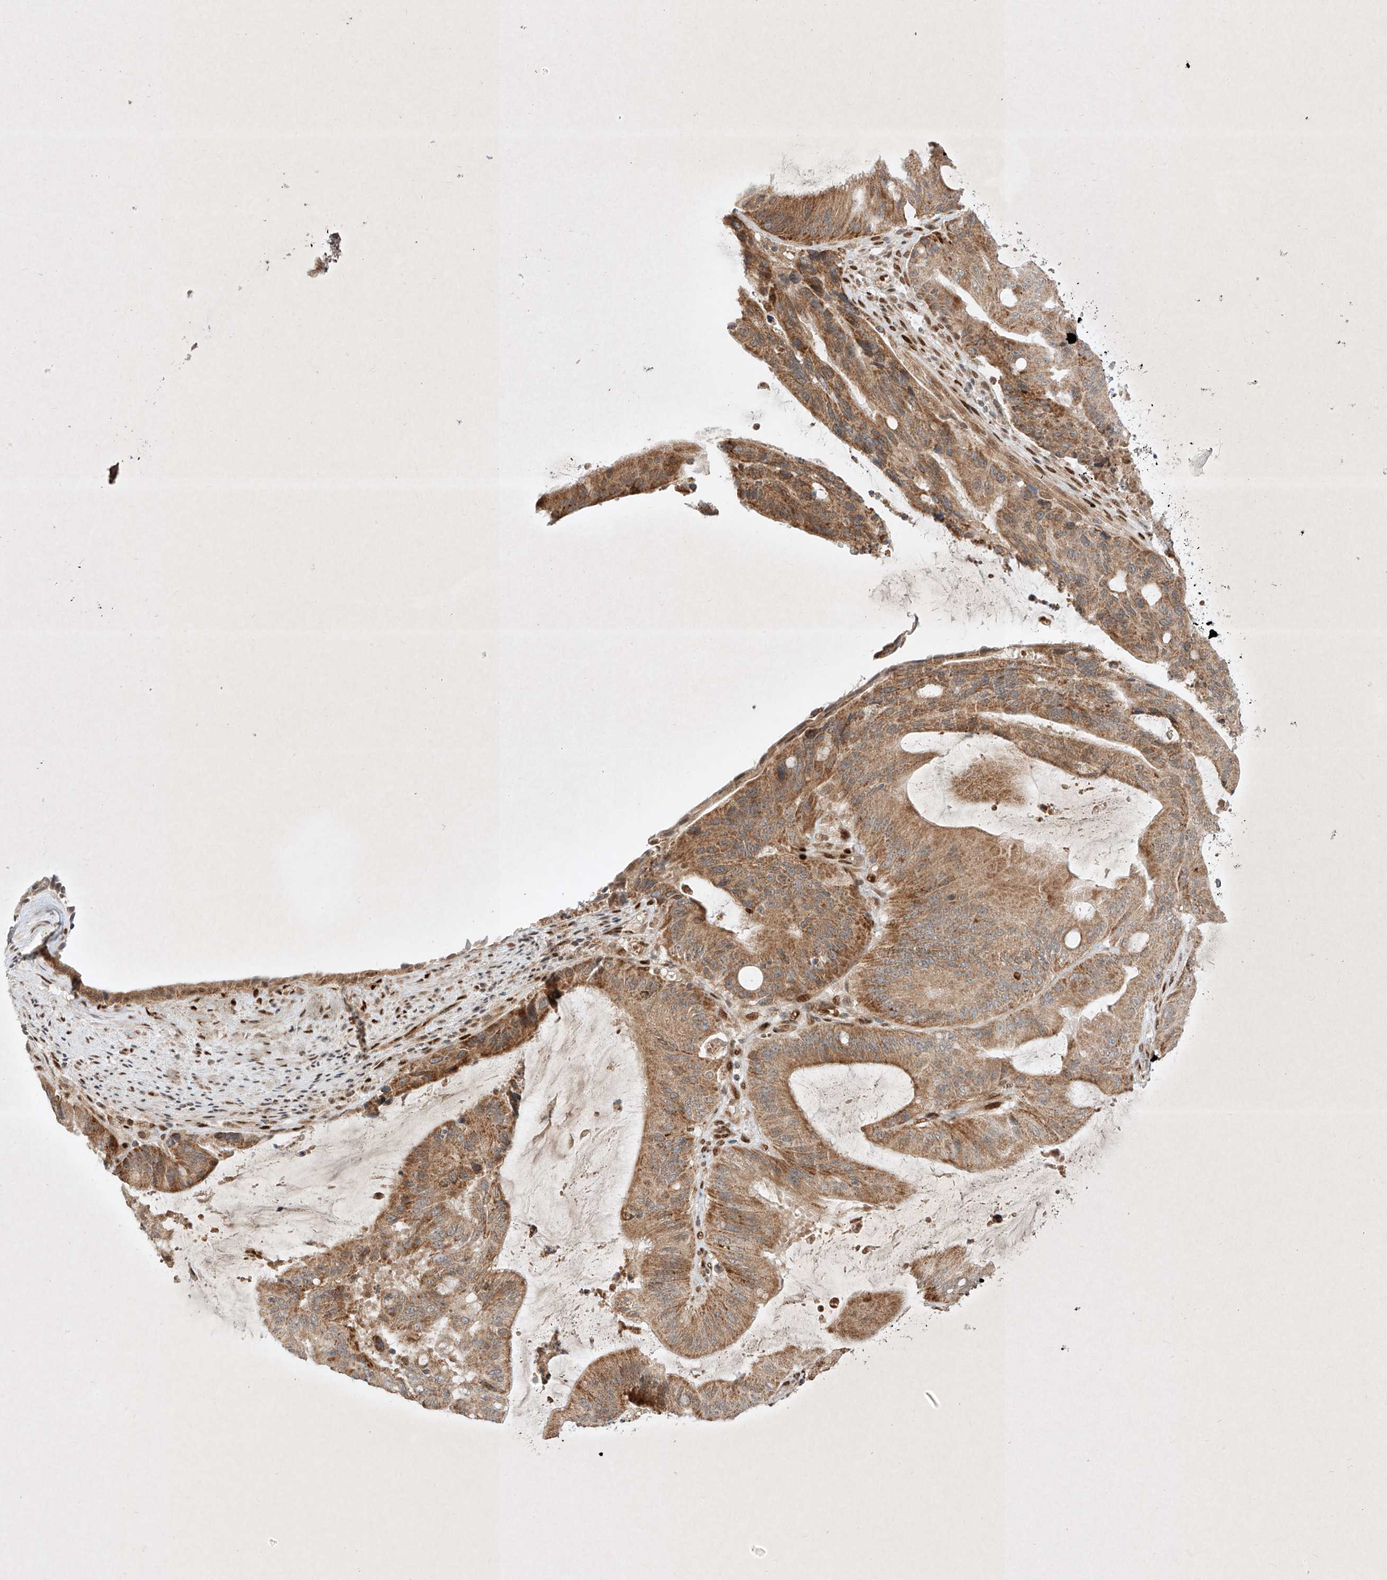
{"staining": {"intensity": "moderate", "quantity": ">75%", "location": "cytoplasmic/membranous"}, "tissue": "liver cancer", "cell_type": "Tumor cells", "image_type": "cancer", "snomed": [{"axis": "morphology", "description": "Normal tissue, NOS"}, {"axis": "morphology", "description": "Cholangiocarcinoma"}, {"axis": "topography", "description": "Liver"}, {"axis": "topography", "description": "Peripheral nerve tissue"}], "caption": "A medium amount of moderate cytoplasmic/membranous expression is present in approximately >75% of tumor cells in liver cancer tissue. The protein of interest is stained brown, and the nuclei are stained in blue (DAB IHC with brightfield microscopy, high magnification).", "gene": "EPG5", "patient": {"sex": "female", "age": 73}}